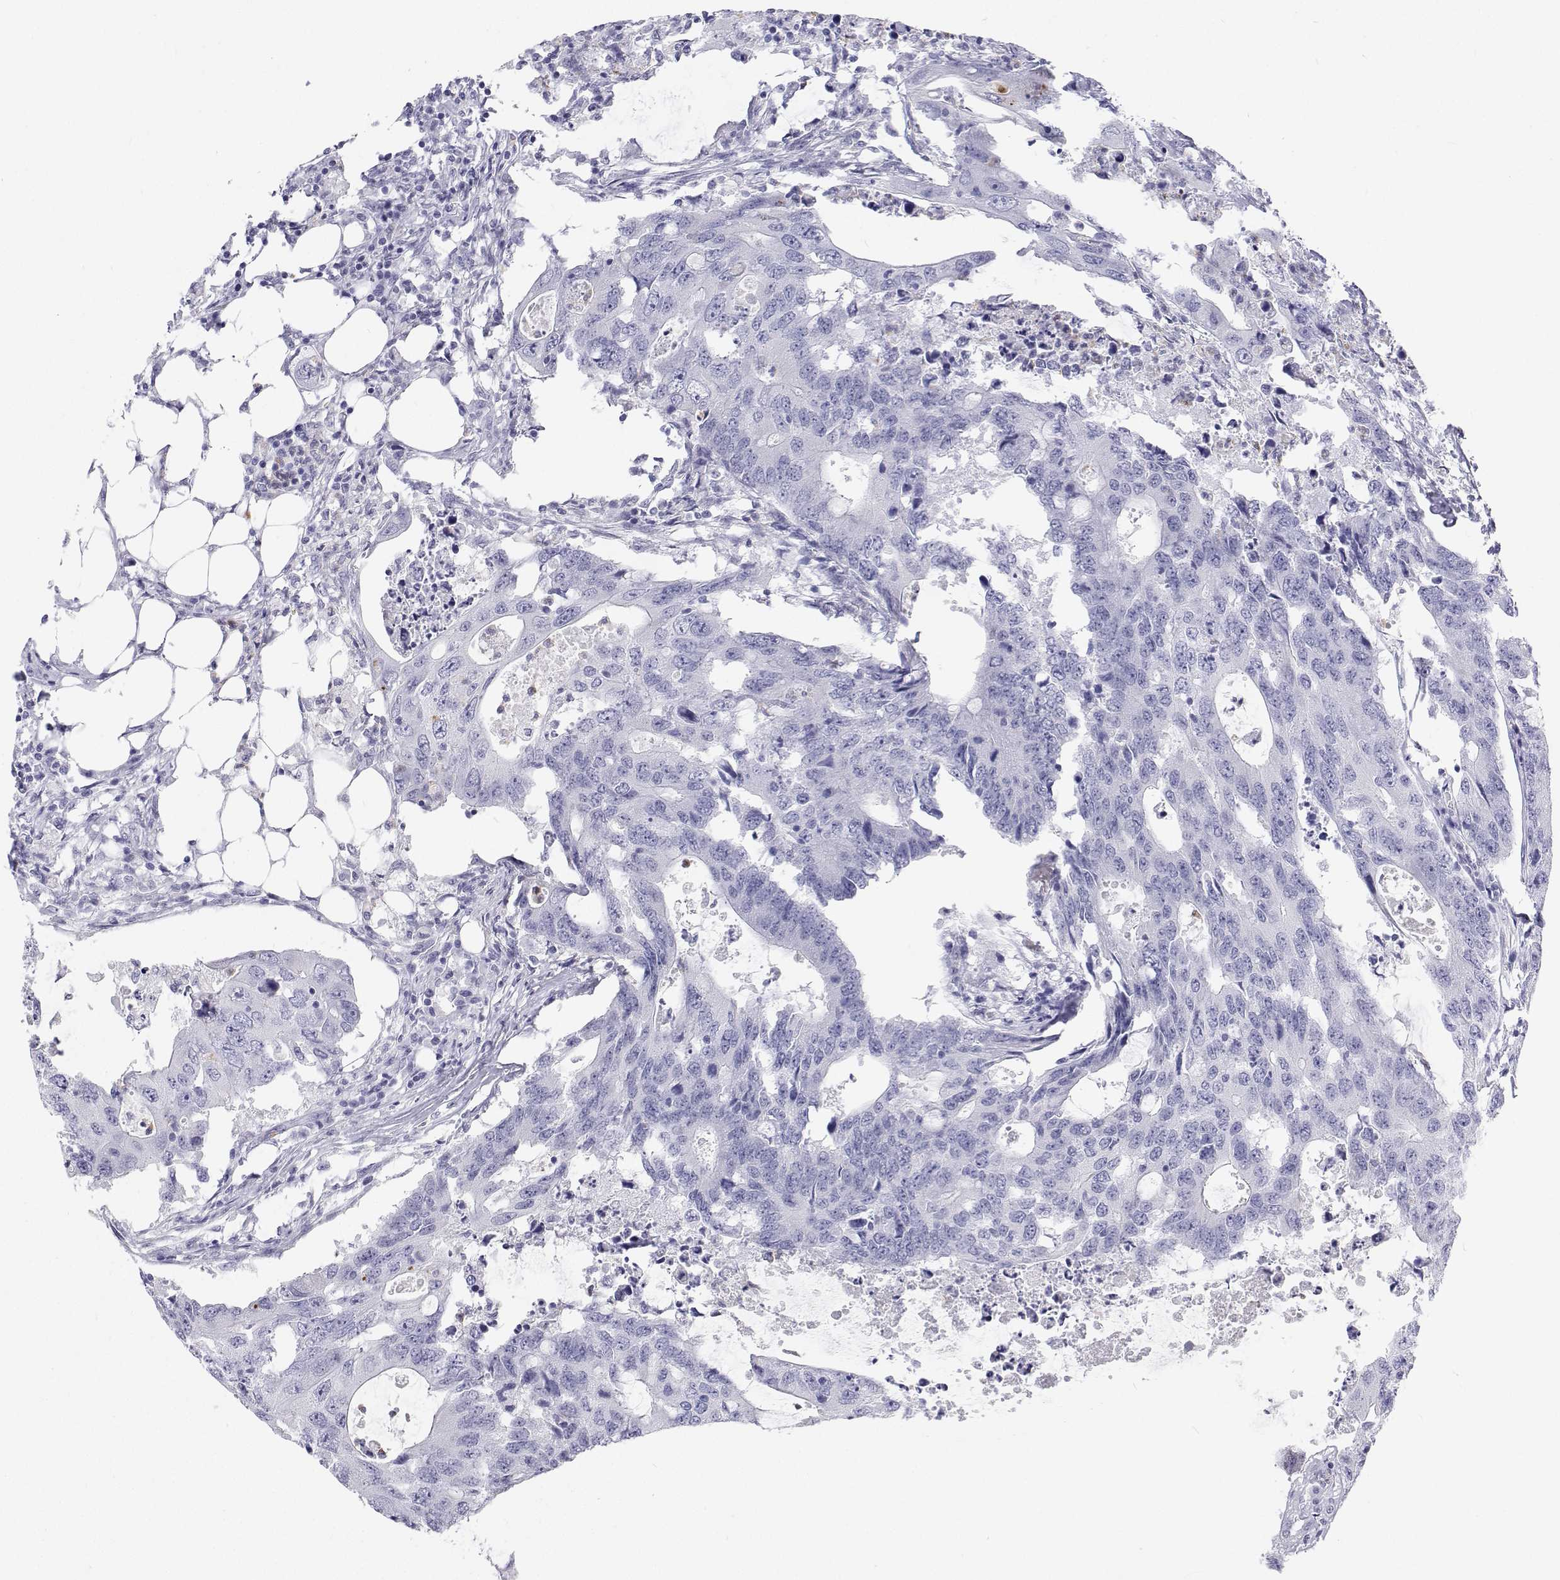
{"staining": {"intensity": "negative", "quantity": "none", "location": "none"}, "tissue": "colorectal cancer", "cell_type": "Tumor cells", "image_type": "cancer", "snomed": [{"axis": "morphology", "description": "Adenocarcinoma, NOS"}, {"axis": "topography", "description": "Colon"}], "caption": "Micrograph shows no significant protein staining in tumor cells of colorectal cancer. (Stains: DAB (3,3'-diaminobenzidine) immunohistochemistry with hematoxylin counter stain, Microscopy: brightfield microscopy at high magnification).", "gene": "SFTPB", "patient": {"sex": "male", "age": 71}}